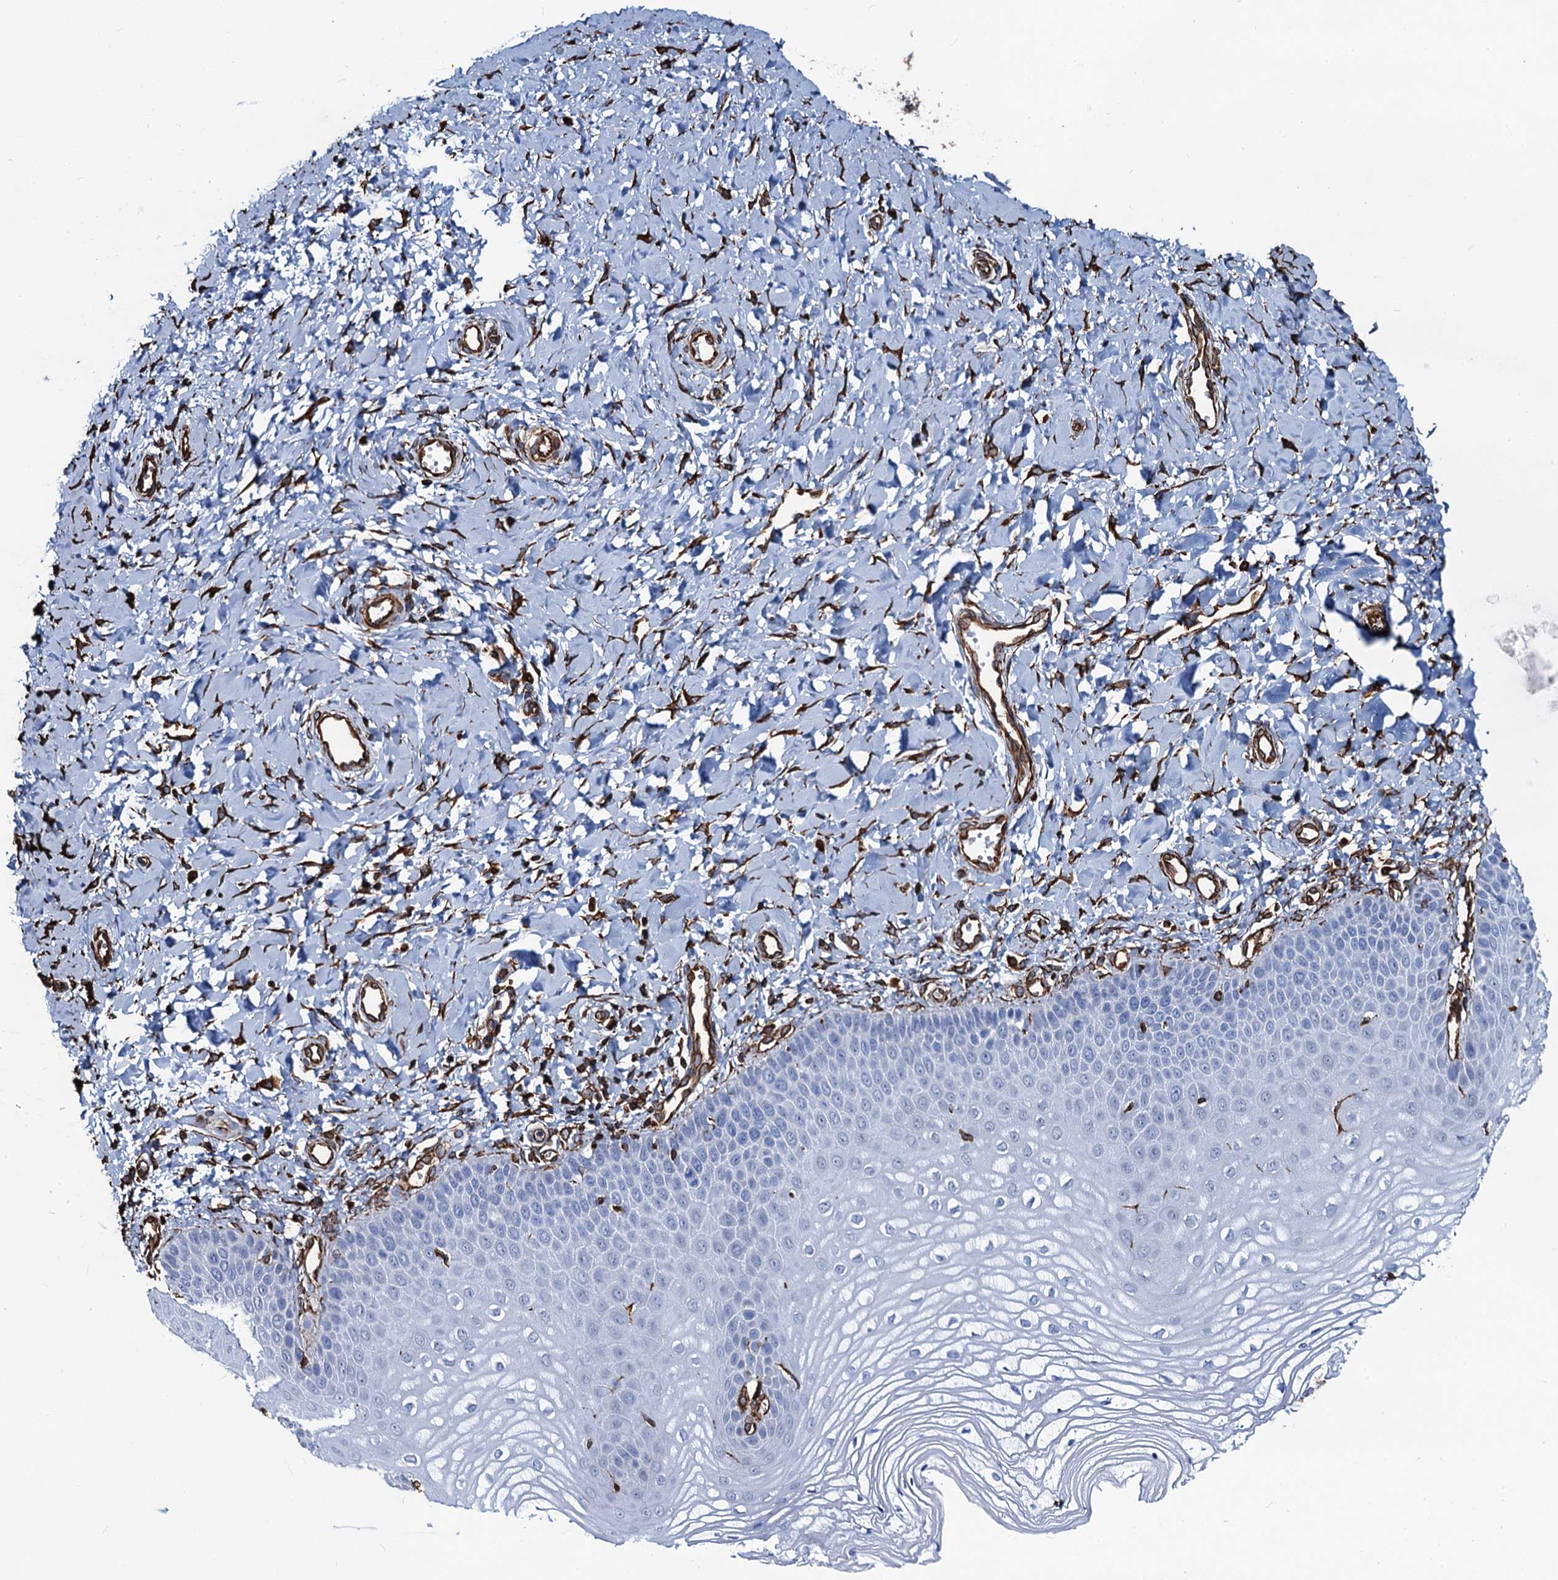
{"staining": {"intensity": "negative", "quantity": "none", "location": "none"}, "tissue": "vagina", "cell_type": "Squamous epithelial cells", "image_type": "normal", "snomed": [{"axis": "morphology", "description": "Normal tissue, NOS"}, {"axis": "topography", "description": "Vagina"}, {"axis": "topography", "description": "Cervix"}], "caption": "Squamous epithelial cells are negative for brown protein staining in unremarkable vagina.", "gene": "PGM2", "patient": {"sex": "female", "age": 40}}